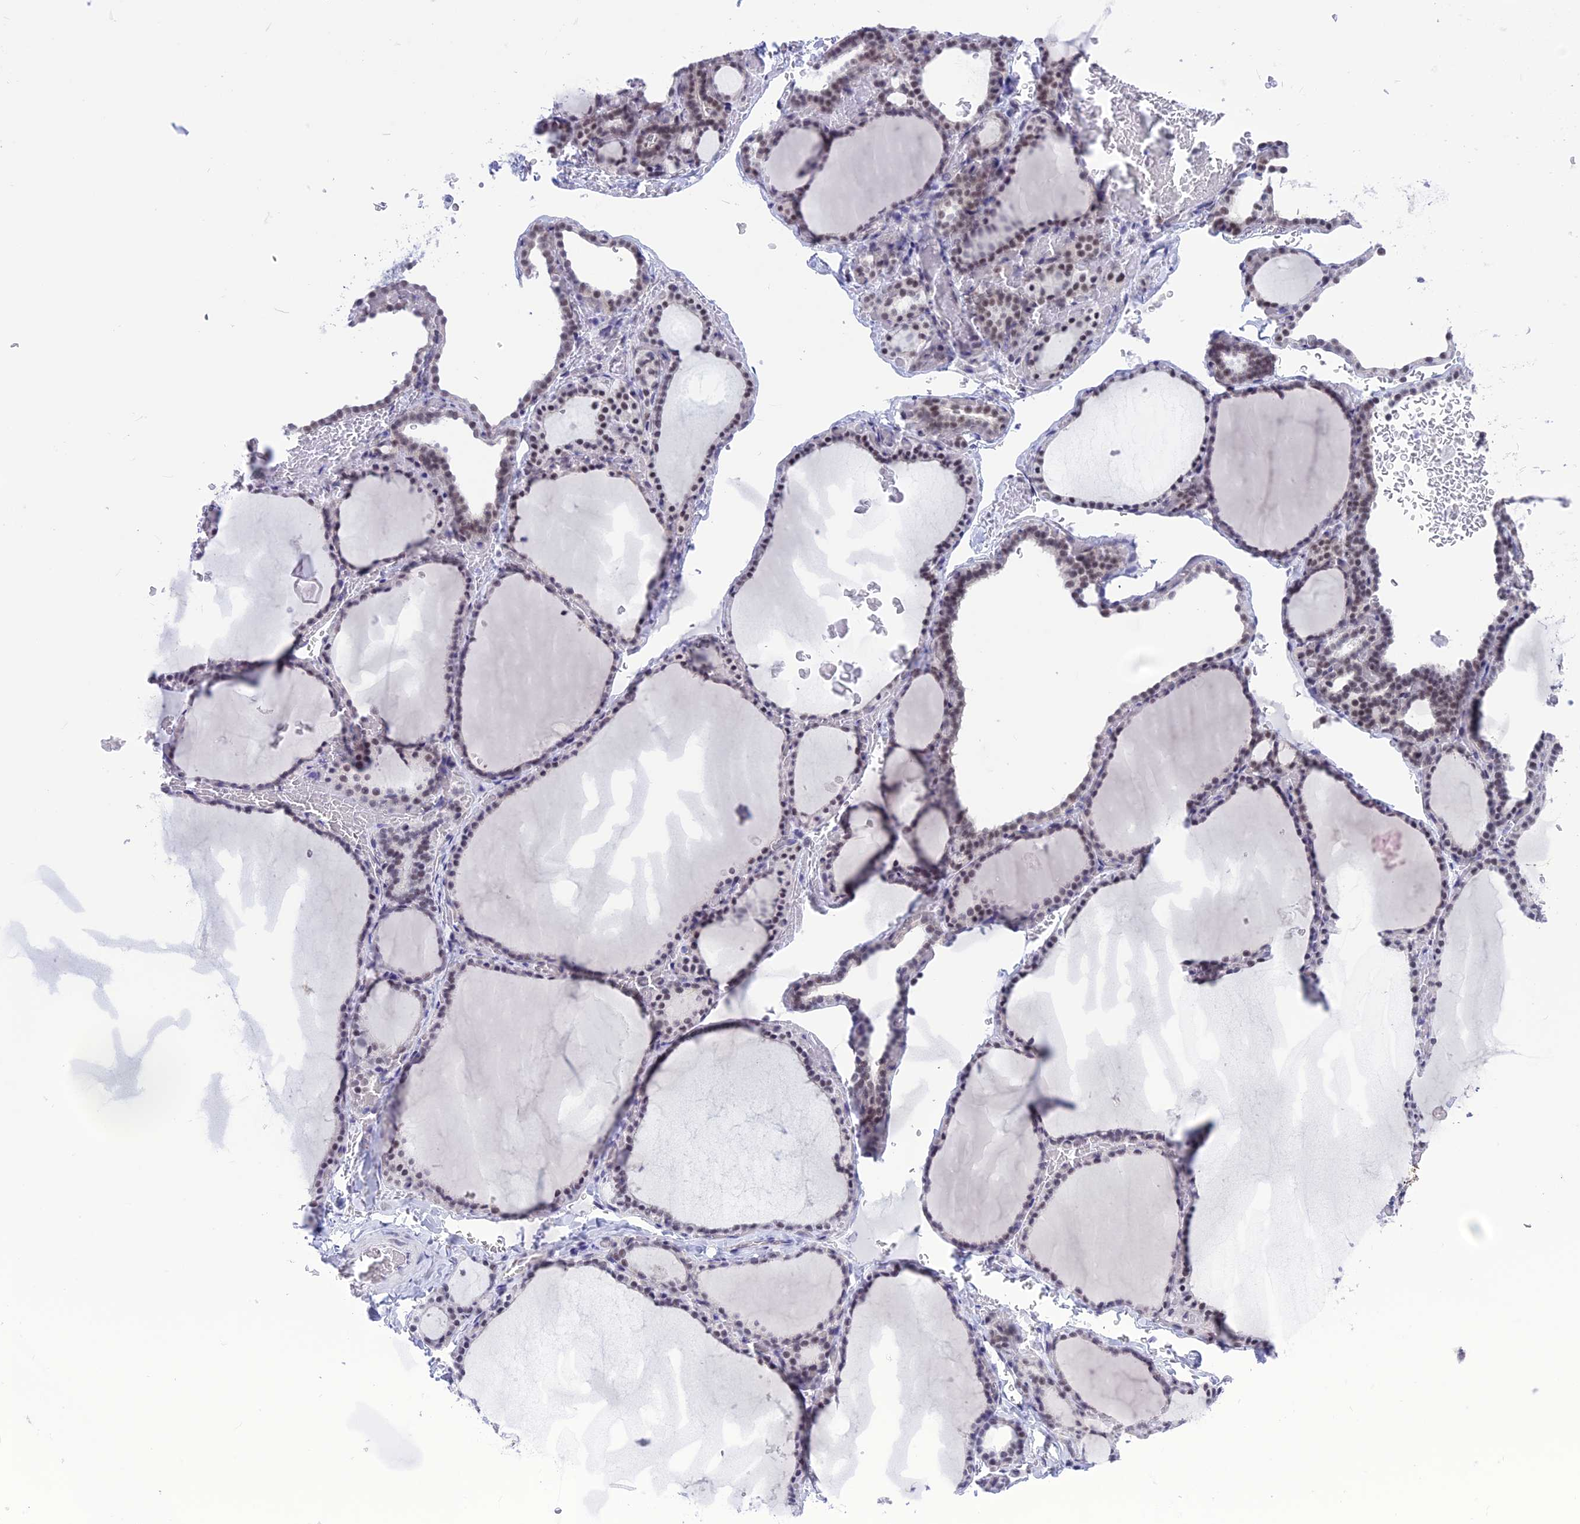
{"staining": {"intensity": "moderate", "quantity": "<25%", "location": "nuclear"}, "tissue": "thyroid gland", "cell_type": "Glandular cells", "image_type": "normal", "snomed": [{"axis": "morphology", "description": "Normal tissue, NOS"}, {"axis": "topography", "description": "Thyroid gland"}], "caption": "Glandular cells reveal moderate nuclear positivity in about <25% of cells in unremarkable thyroid gland. The staining is performed using DAB brown chromogen to label protein expression. The nuclei are counter-stained blue using hematoxylin.", "gene": "SRSF5", "patient": {"sex": "female", "age": 39}}